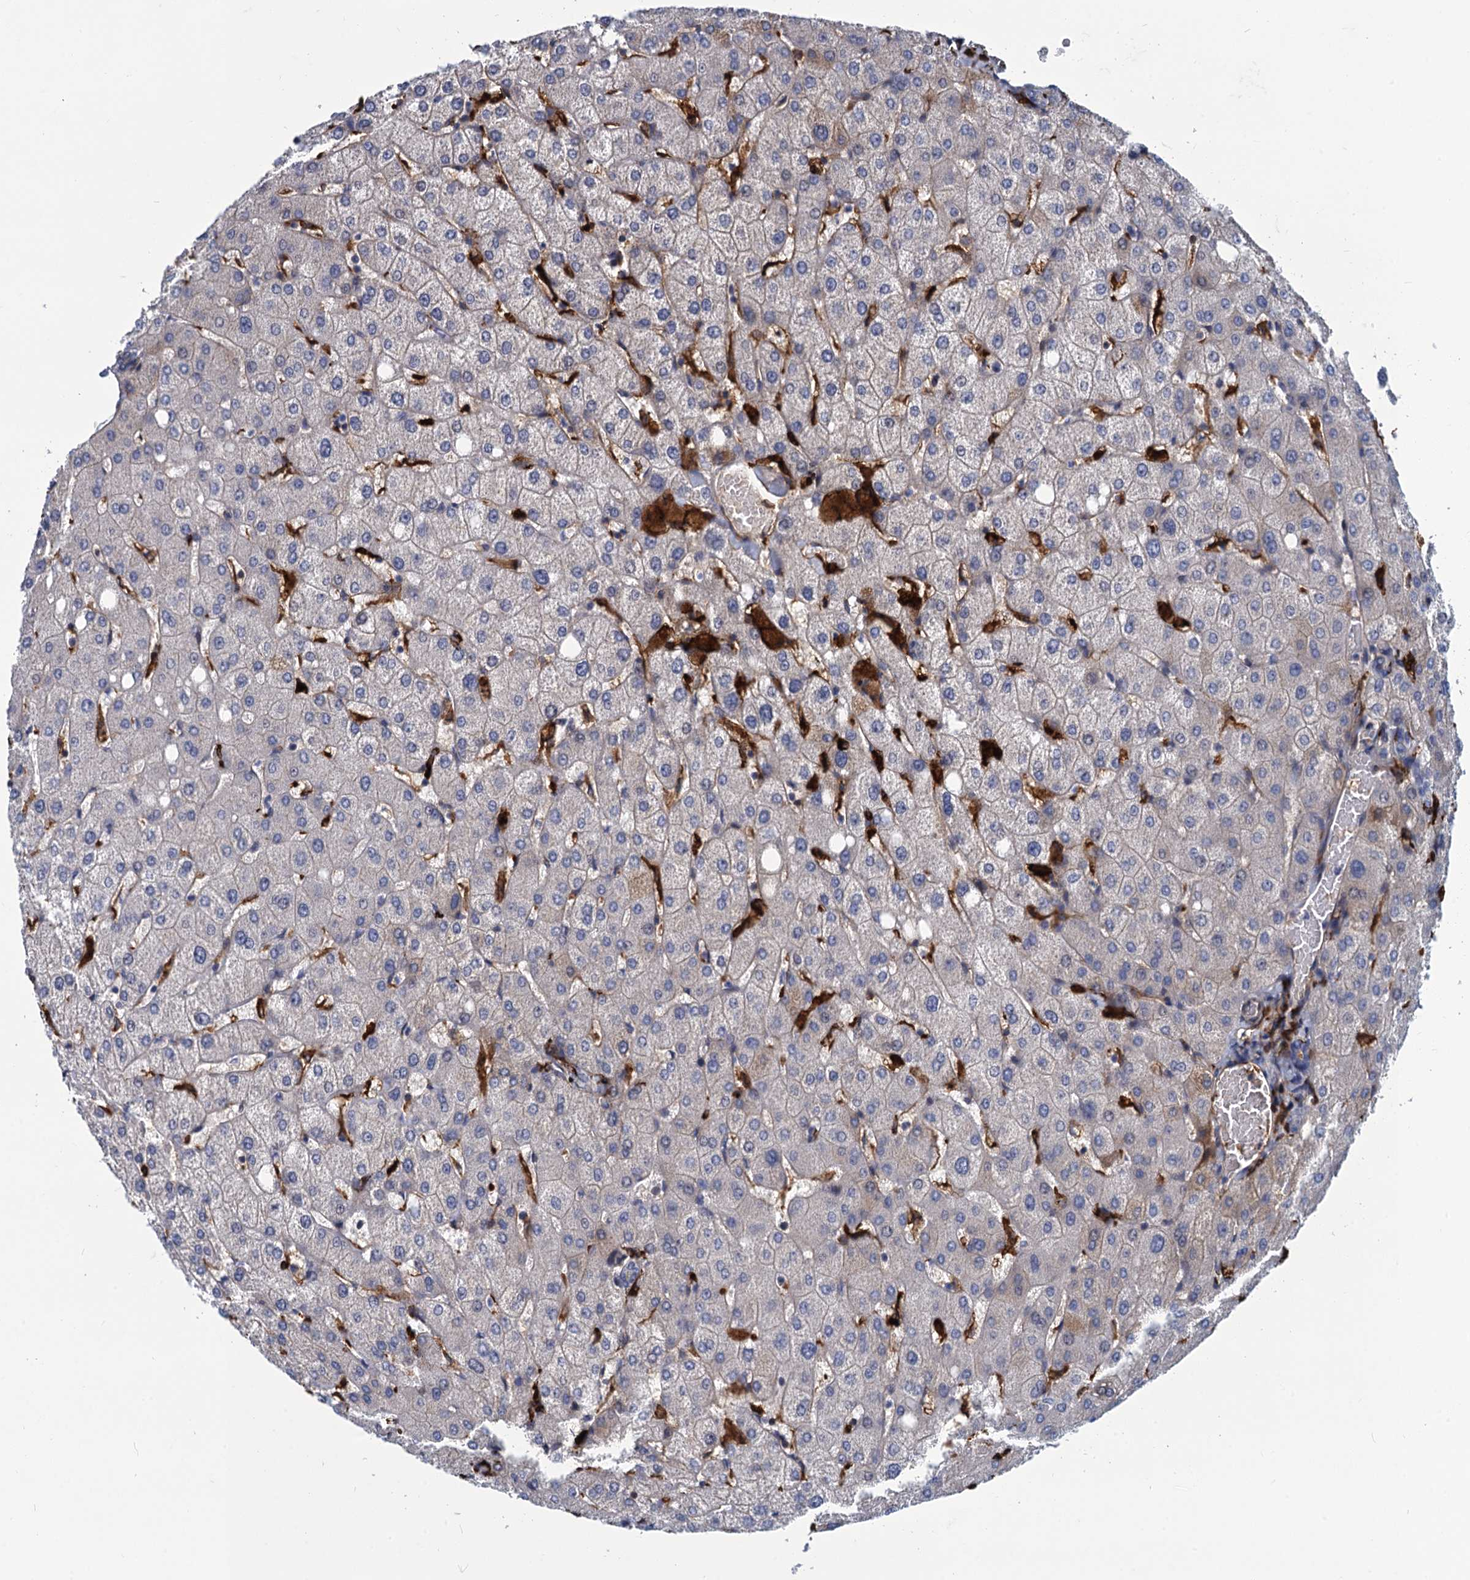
{"staining": {"intensity": "negative", "quantity": "none", "location": "none"}, "tissue": "liver", "cell_type": "Cholangiocytes", "image_type": "normal", "snomed": [{"axis": "morphology", "description": "Normal tissue, NOS"}, {"axis": "topography", "description": "Liver"}], "caption": "A high-resolution image shows IHC staining of benign liver, which exhibits no significant expression in cholangiocytes.", "gene": "DNHD1", "patient": {"sex": "female", "age": 54}}